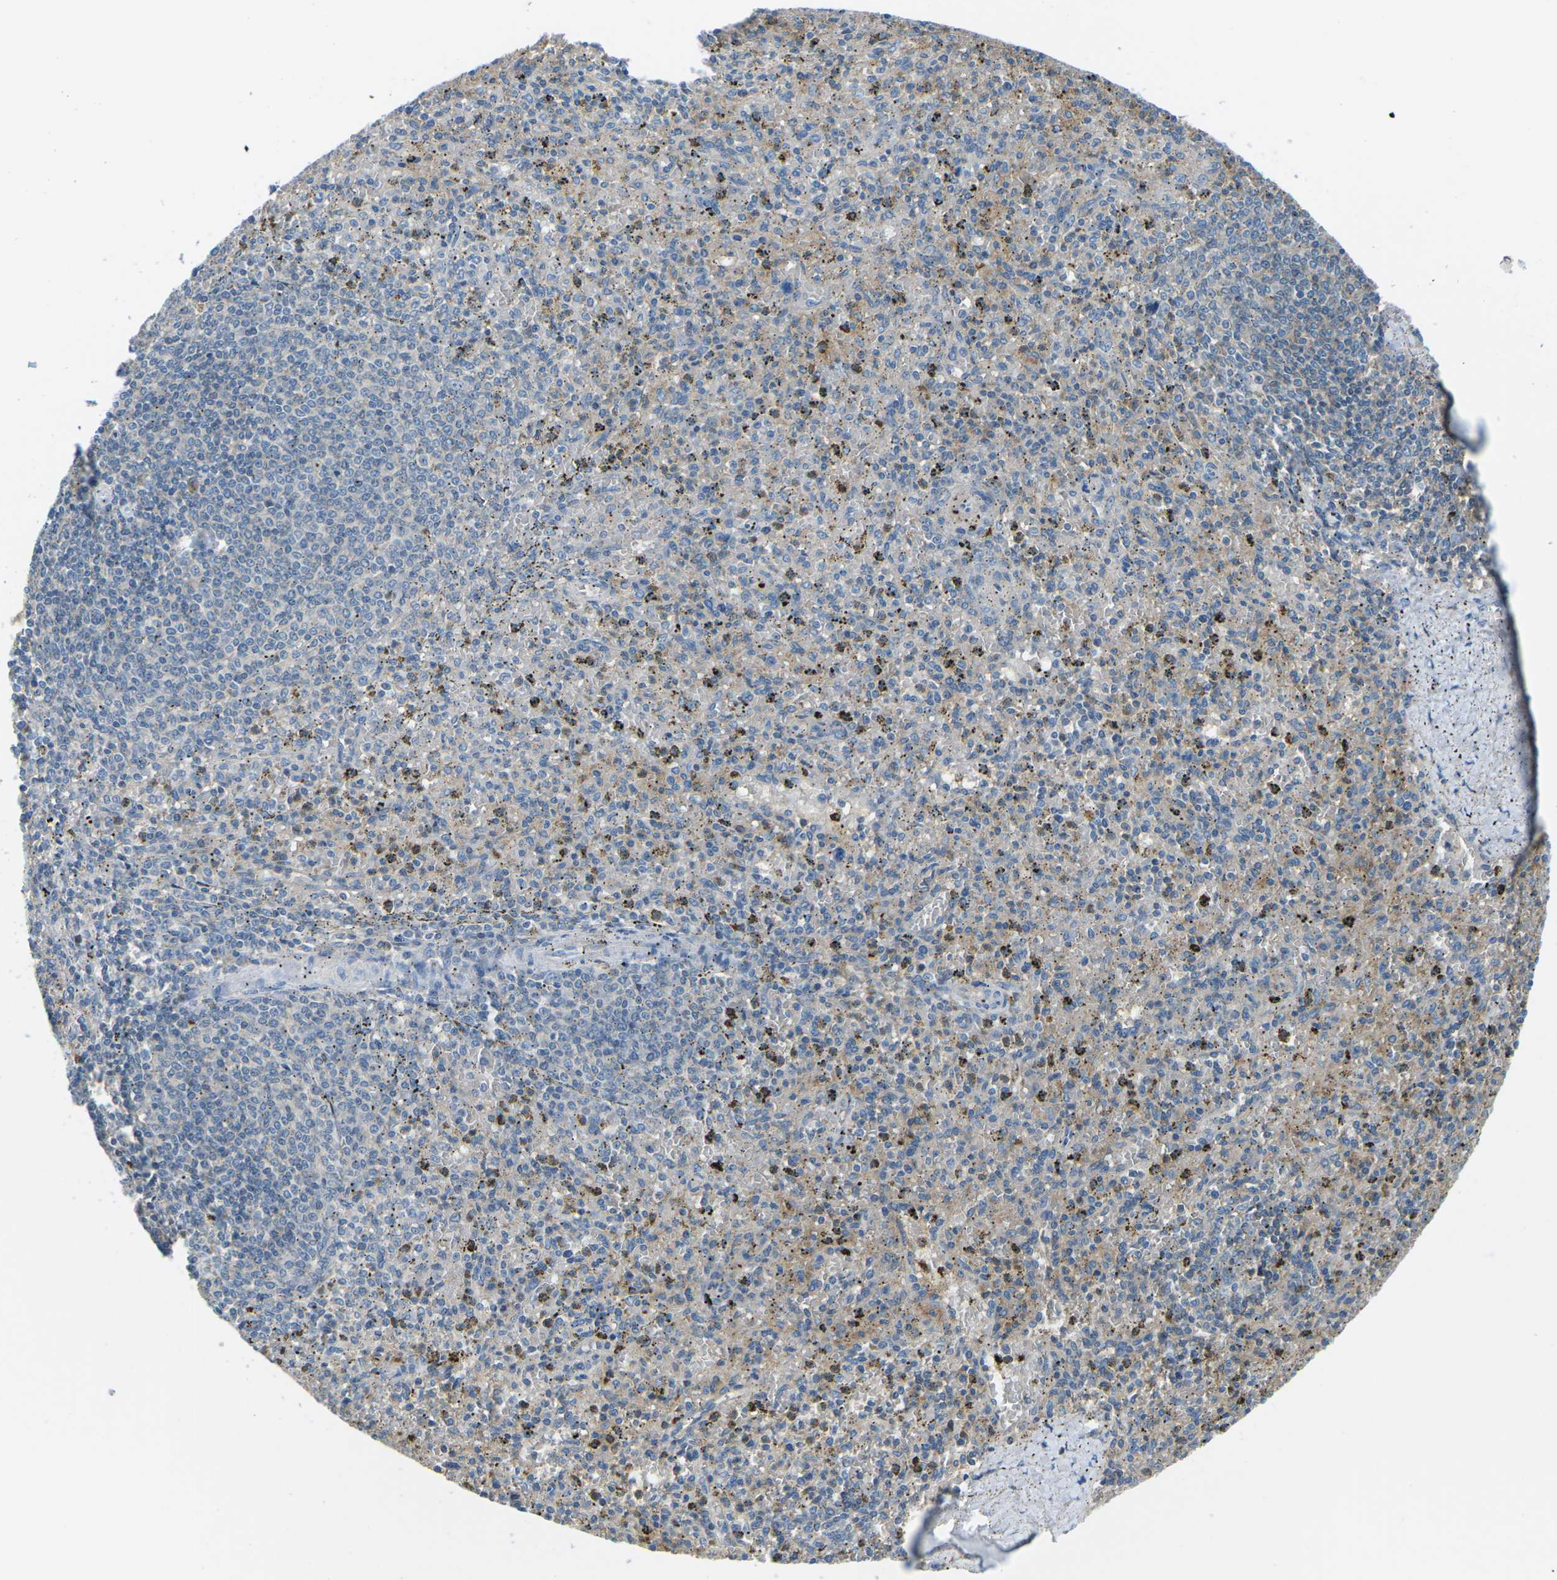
{"staining": {"intensity": "moderate", "quantity": "25%-75%", "location": "cytoplasmic/membranous"}, "tissue": "spleen", "cell_type": "Cells in red pulp", "image_type": "normal", "snomed": [{"axis": "morphology", "description": "Normal tissue, NOS"}, {"axis": "topography", "description": "Spleen"}], "caption": "A medium amount of moderate cytoplasmic/membranous expression is seen in approximately 25%-75% of cells in red pulp in normal spleen.", "gene": "CD47", "patient": {"sex": "male", "age": 72}}